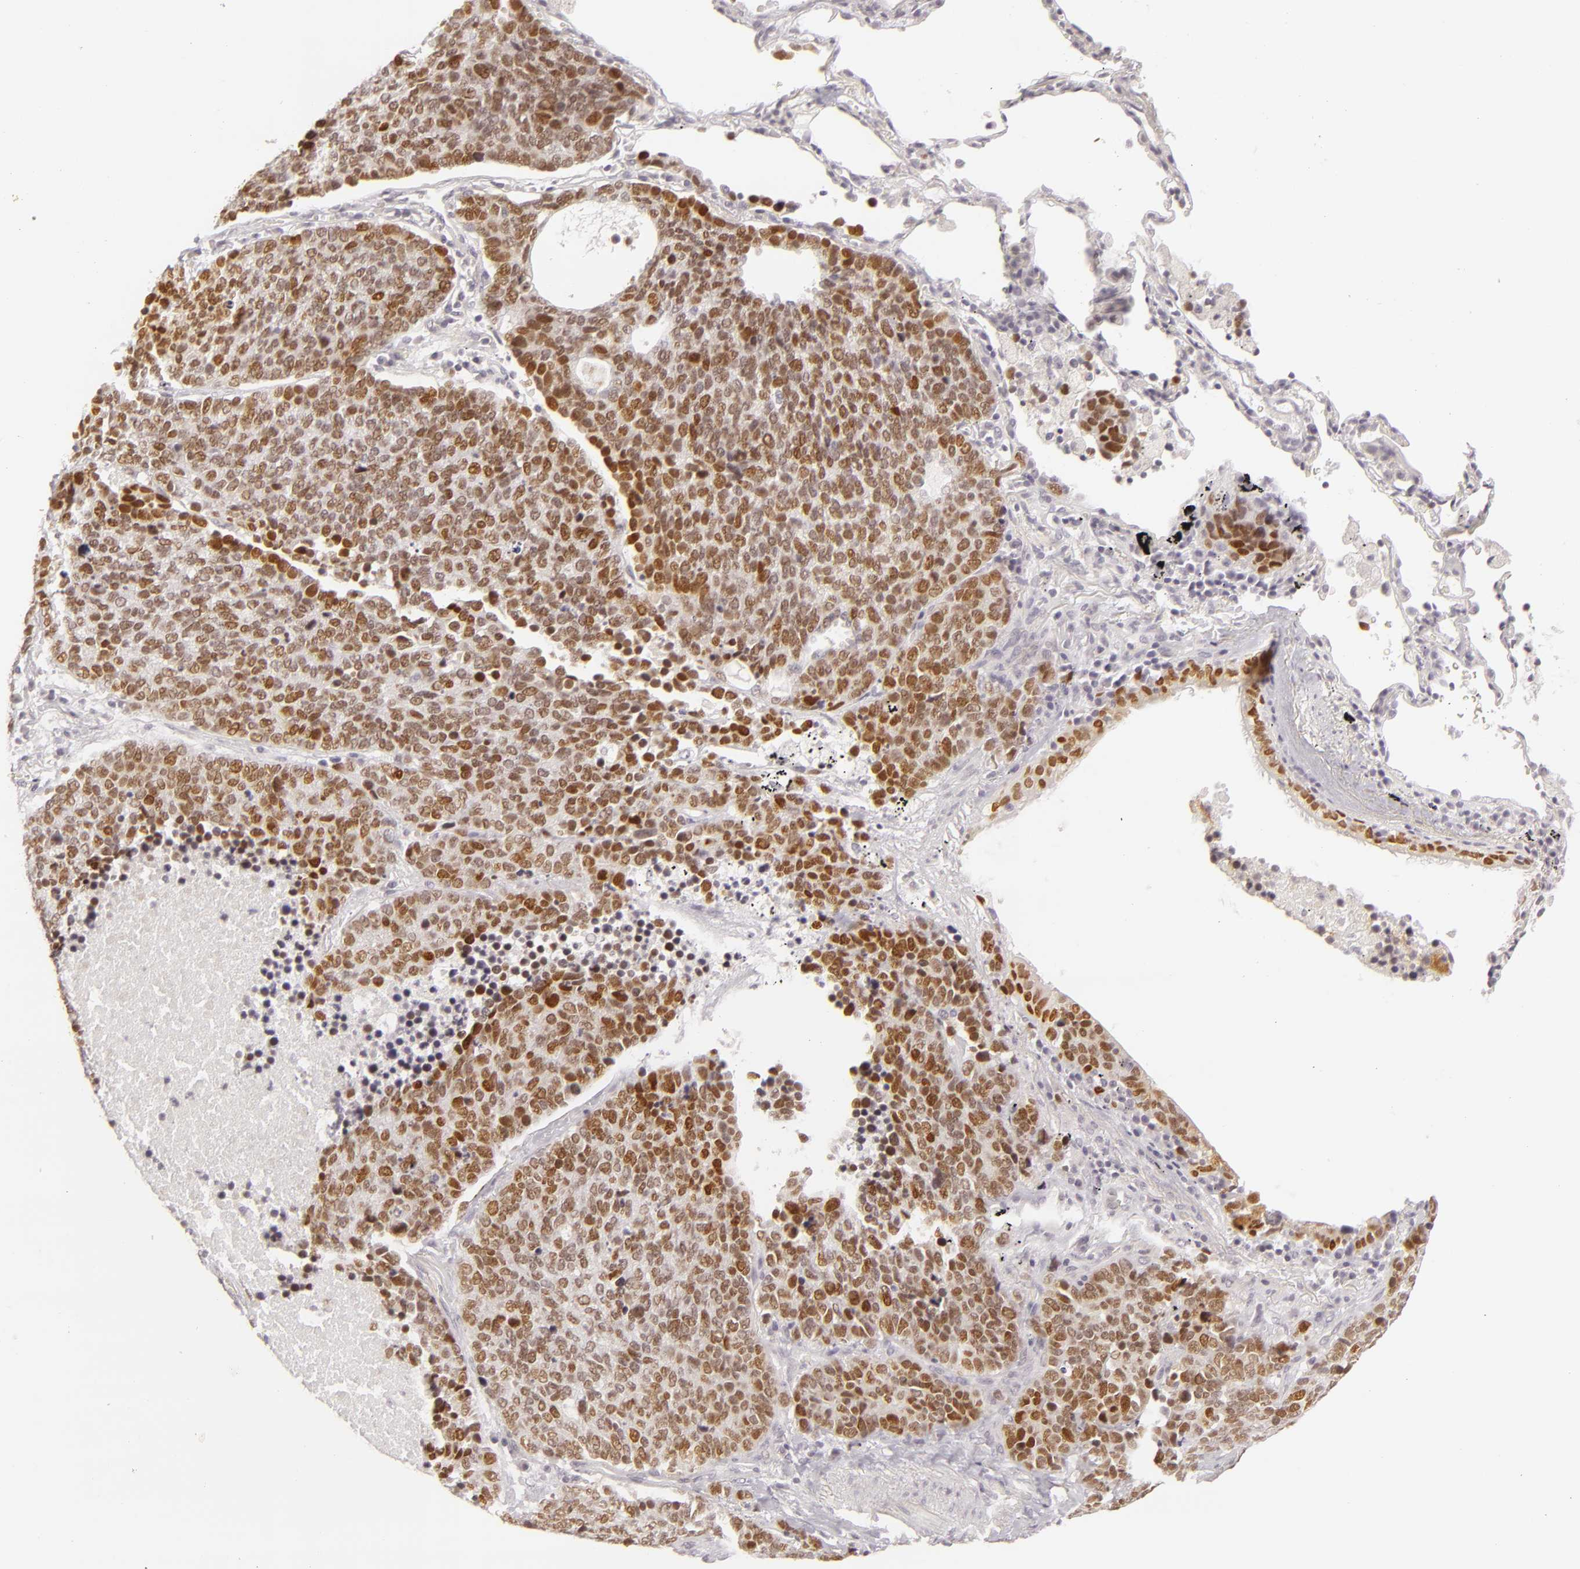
{"staining": {"intensity": "strong", "quantity": ">75%", "location": "nuclear"}, "tissue": "lung cancer", "cell_type": "Tumor cells", "image_type": "cancer", "snomed": [{"axis": "morphology", "description": "Neoplasm, malignant, NOS"}, {"axis": "topography", "description": "Lung"}], "caption": "This photomicrograph exhibits immunohistochemistry staining of lung neoplasm (malignant), with high strong nuclear staining in about >75% of tumor cells.", "gene": "SIX1", "patient": {"sex": "female", "age": 75}}